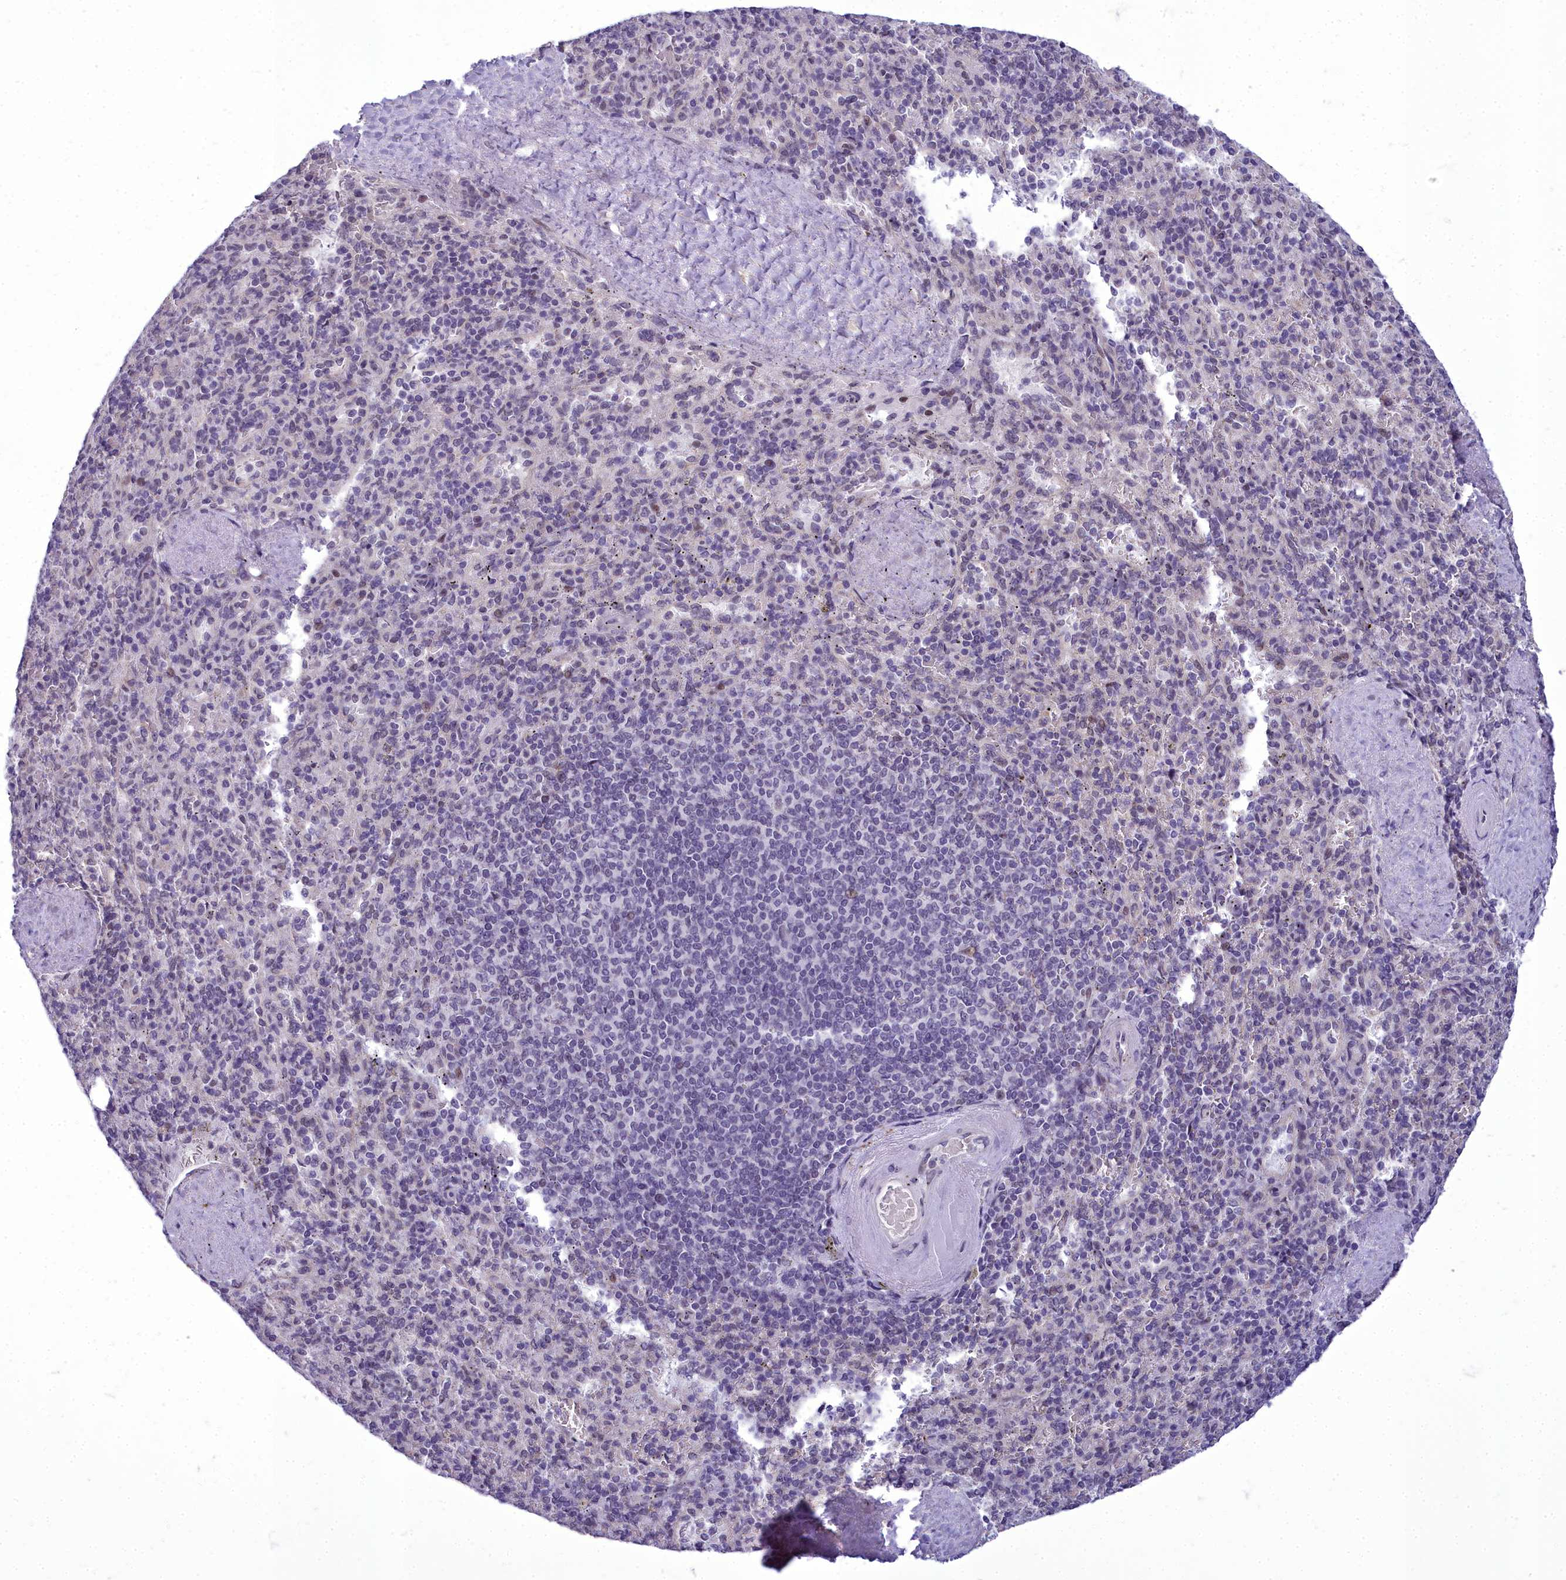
{"staining": {"intensity": "weak", "quantity": "<25%", "location": "nuclear"}, "tissue": "spleen", "cell_type": "Cells in red pulp", "image_type": "normal", "snomed": [{"axis": "morphology", "description": "Normal tissue, NOS"}, {"axis": "topography", "description": "Spleen"}], "caption": "Image shows no significant protein staining in cells in red pulp of unremarkable spleen.", "gene": "CEACAM19", "patient": {"sex": "male", "age": 82}}